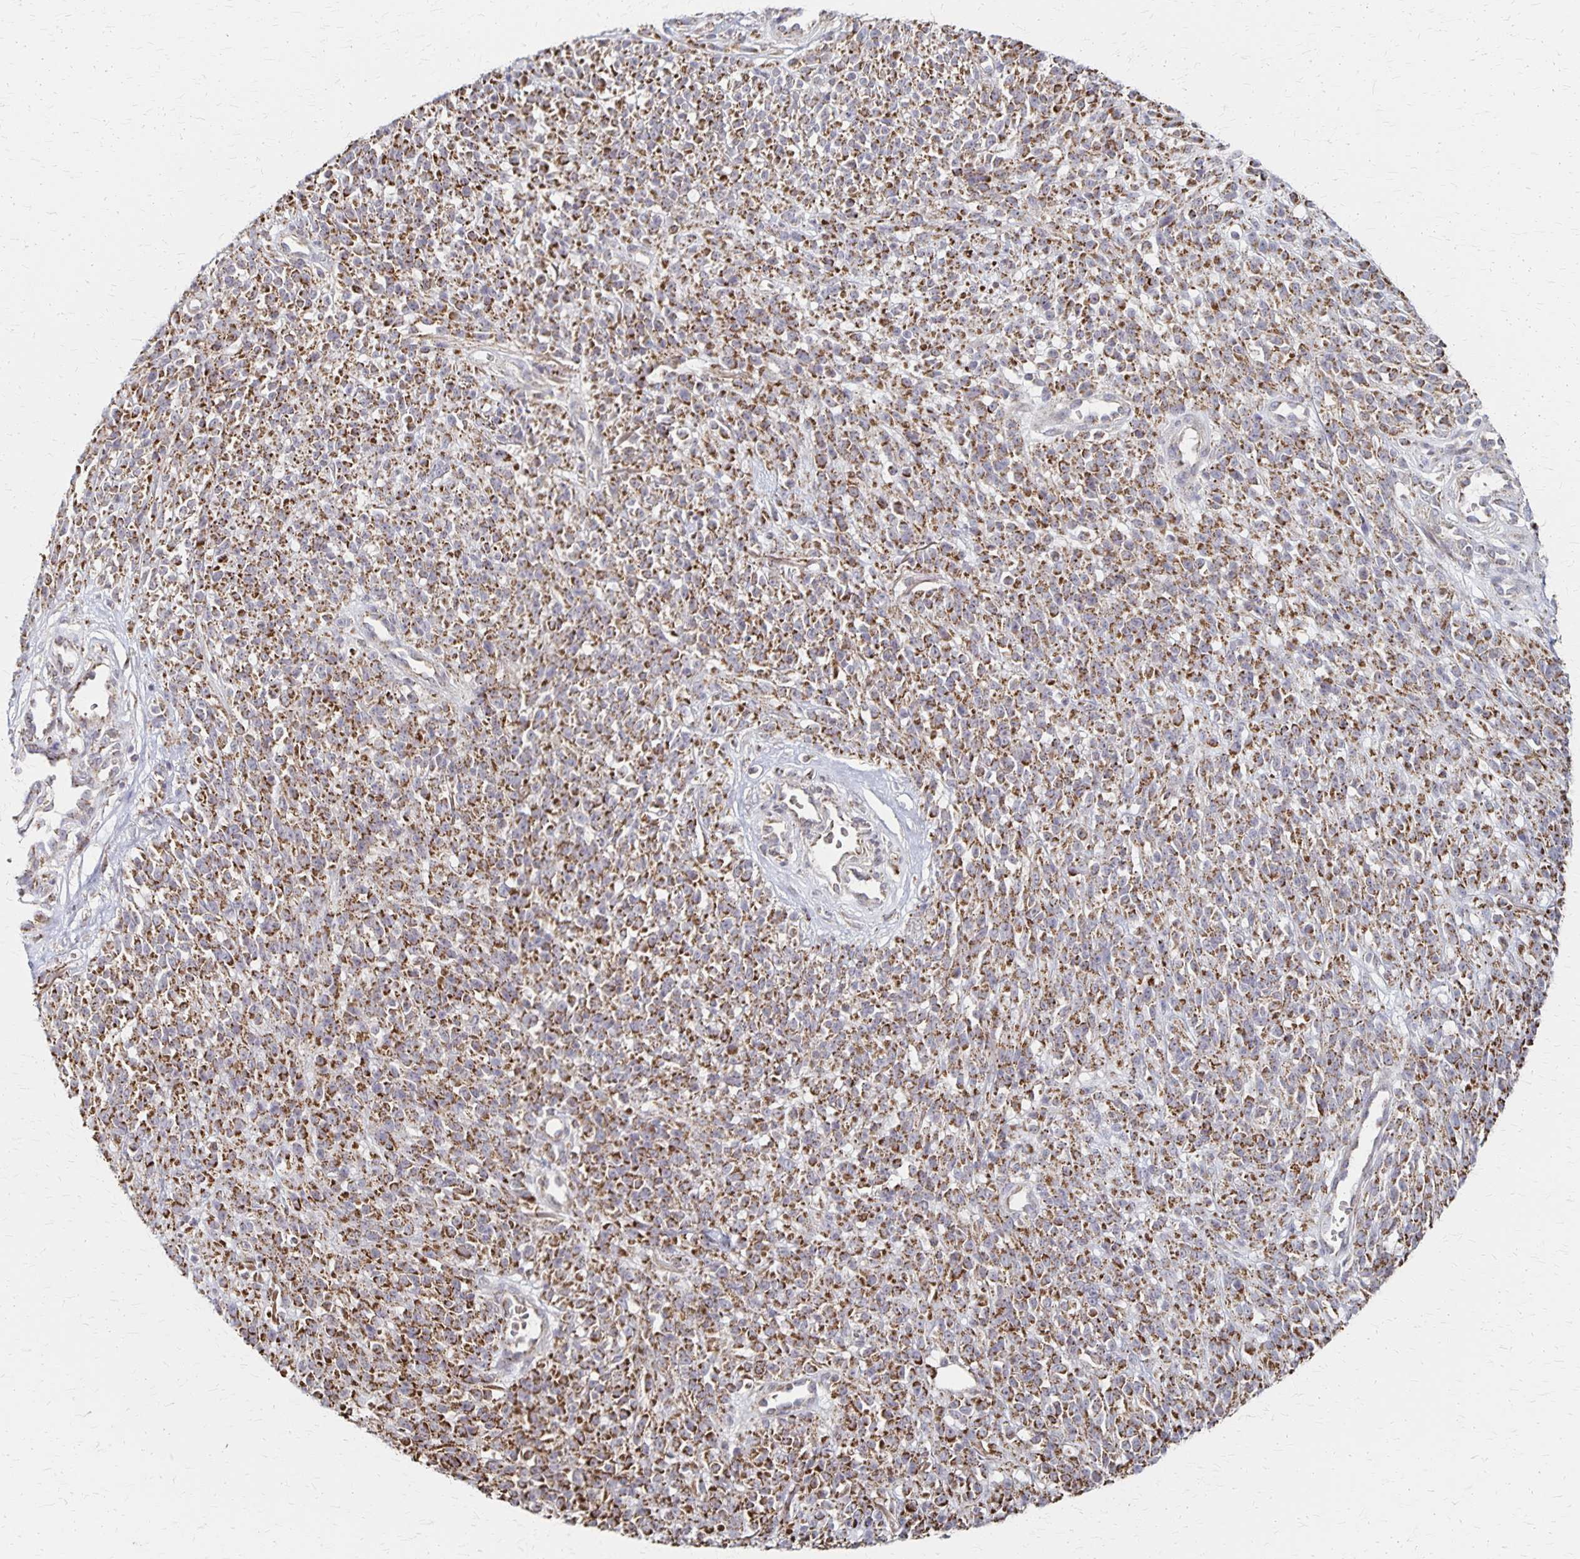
{"staining": {"intensity": "strong", "quantity": ">75%", "location": "cytoplasmic/membranous"}, "tissue": "melanoma", "cell_type": "Tumor cells", "image_type": "cancer", "snomed": [{"axis": "morphology", "description": "Malignant melanoma, NOS"}, {"axis": "topography", "description": "Skin"}, {"axis": "topography", "description": "Skin of trunk"}], "caption": "IHC staining of melanoma, which exhibits high levels of strong cytoplasmic/membranous positivity in approximately >75% of tumor cells indicating strong cytoplasmic/membranous protein staining. The staining was performed using DAB (brown) for protein detection and nuclei were counterstained in hematoxylin (blue).", "gene": "DYRK4", "patient": {"sex": "male", "age": 74}}